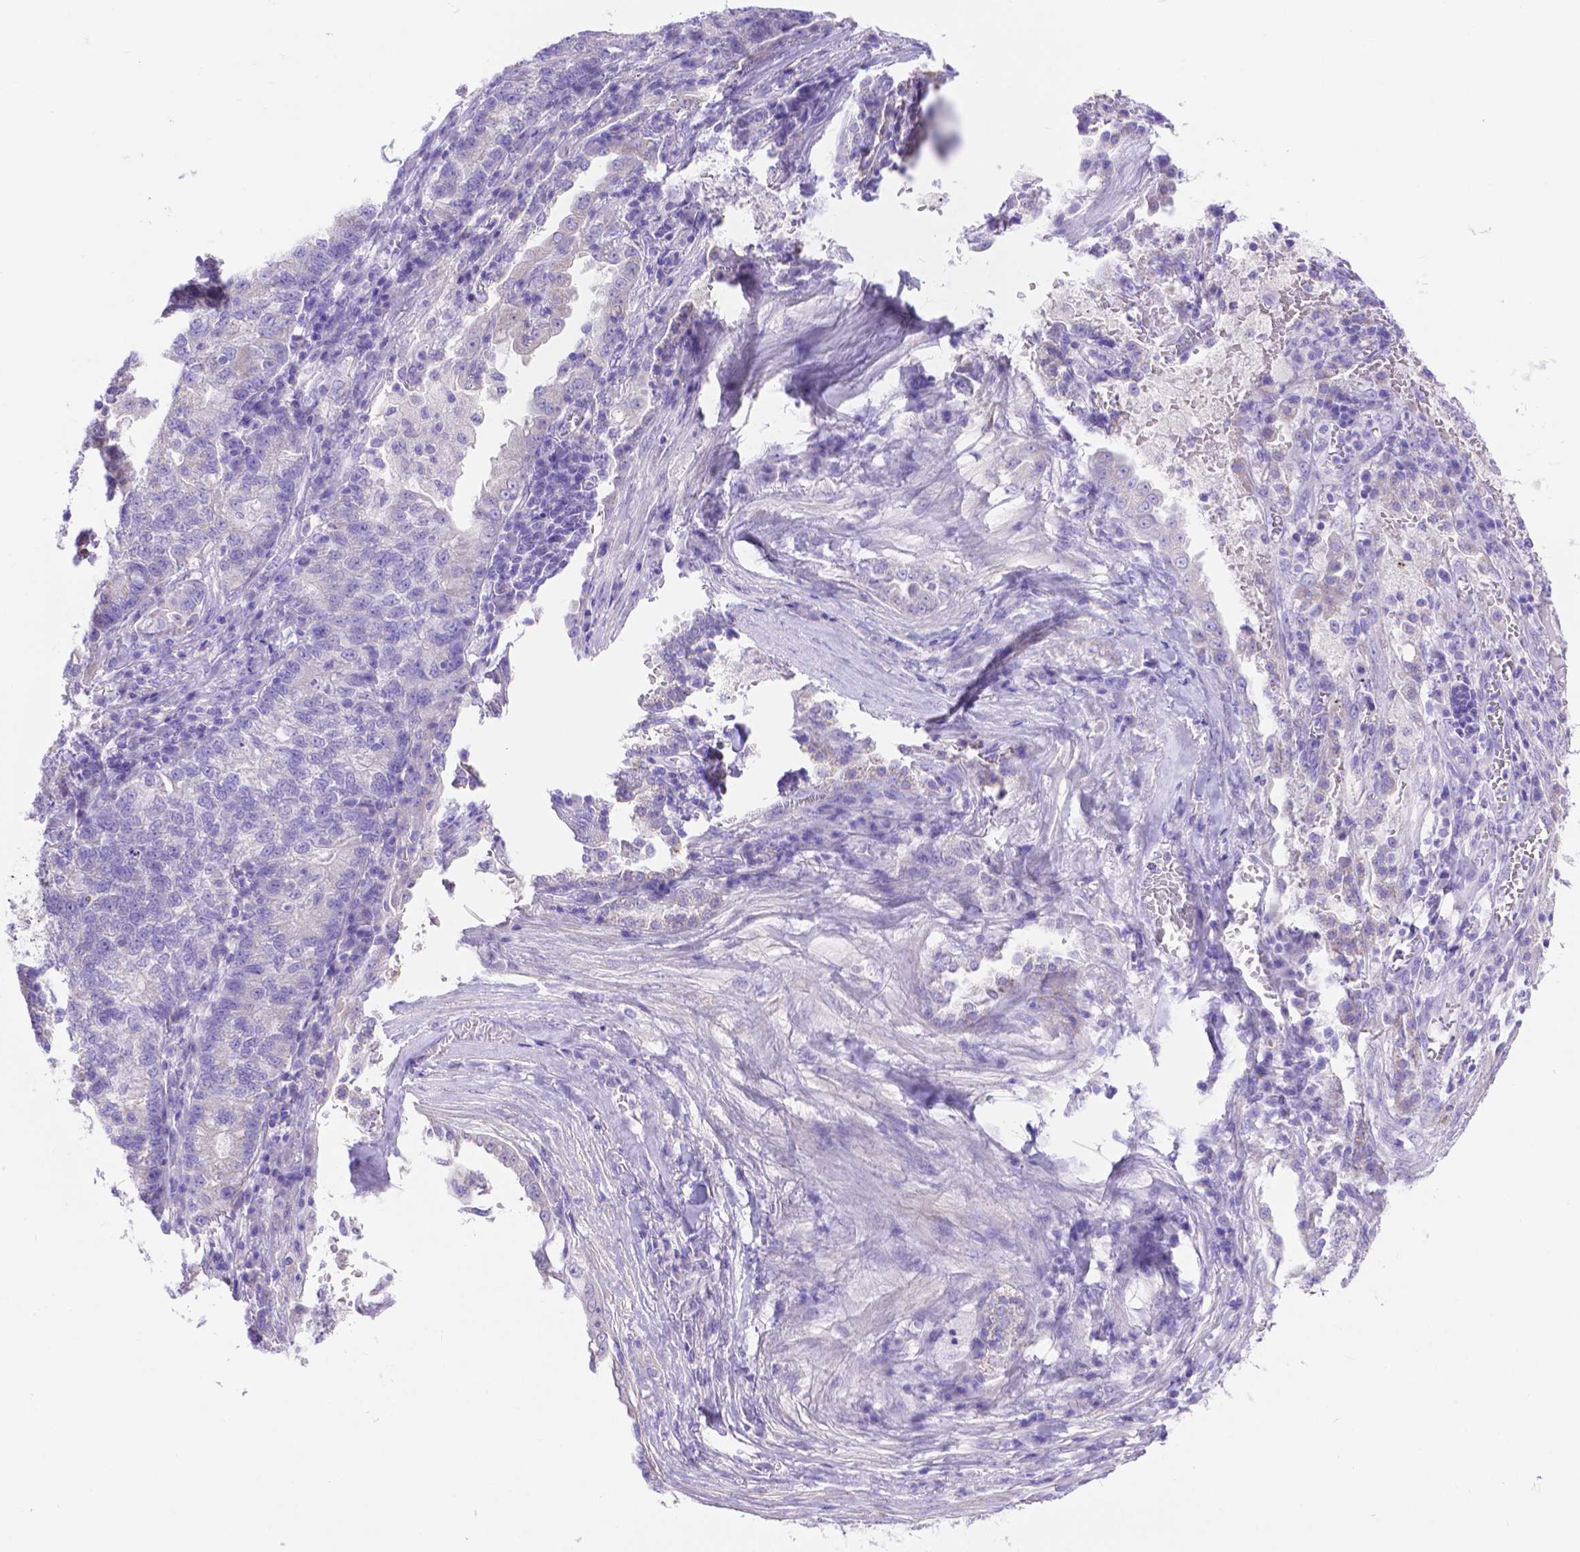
{"staining": {"intensity": "negative", "quantity": "none", "location": "none"}, "tissue": "lung cancer", "cell_type": "Tumor cells", "image_type": "cancer", "snomed": [{"axis": "morphology", "description": "Adenocarcinoma, NOS"}, {"axis": "topography", "description": "Lung"}], "caption": "Adenocarcinoma (lung) stained for a protein using immunohistochemistry (IHC) exhibits no expression tumor cells.", "gene": "DHRS2", "patient": {"sex": "male", "age": 57}}